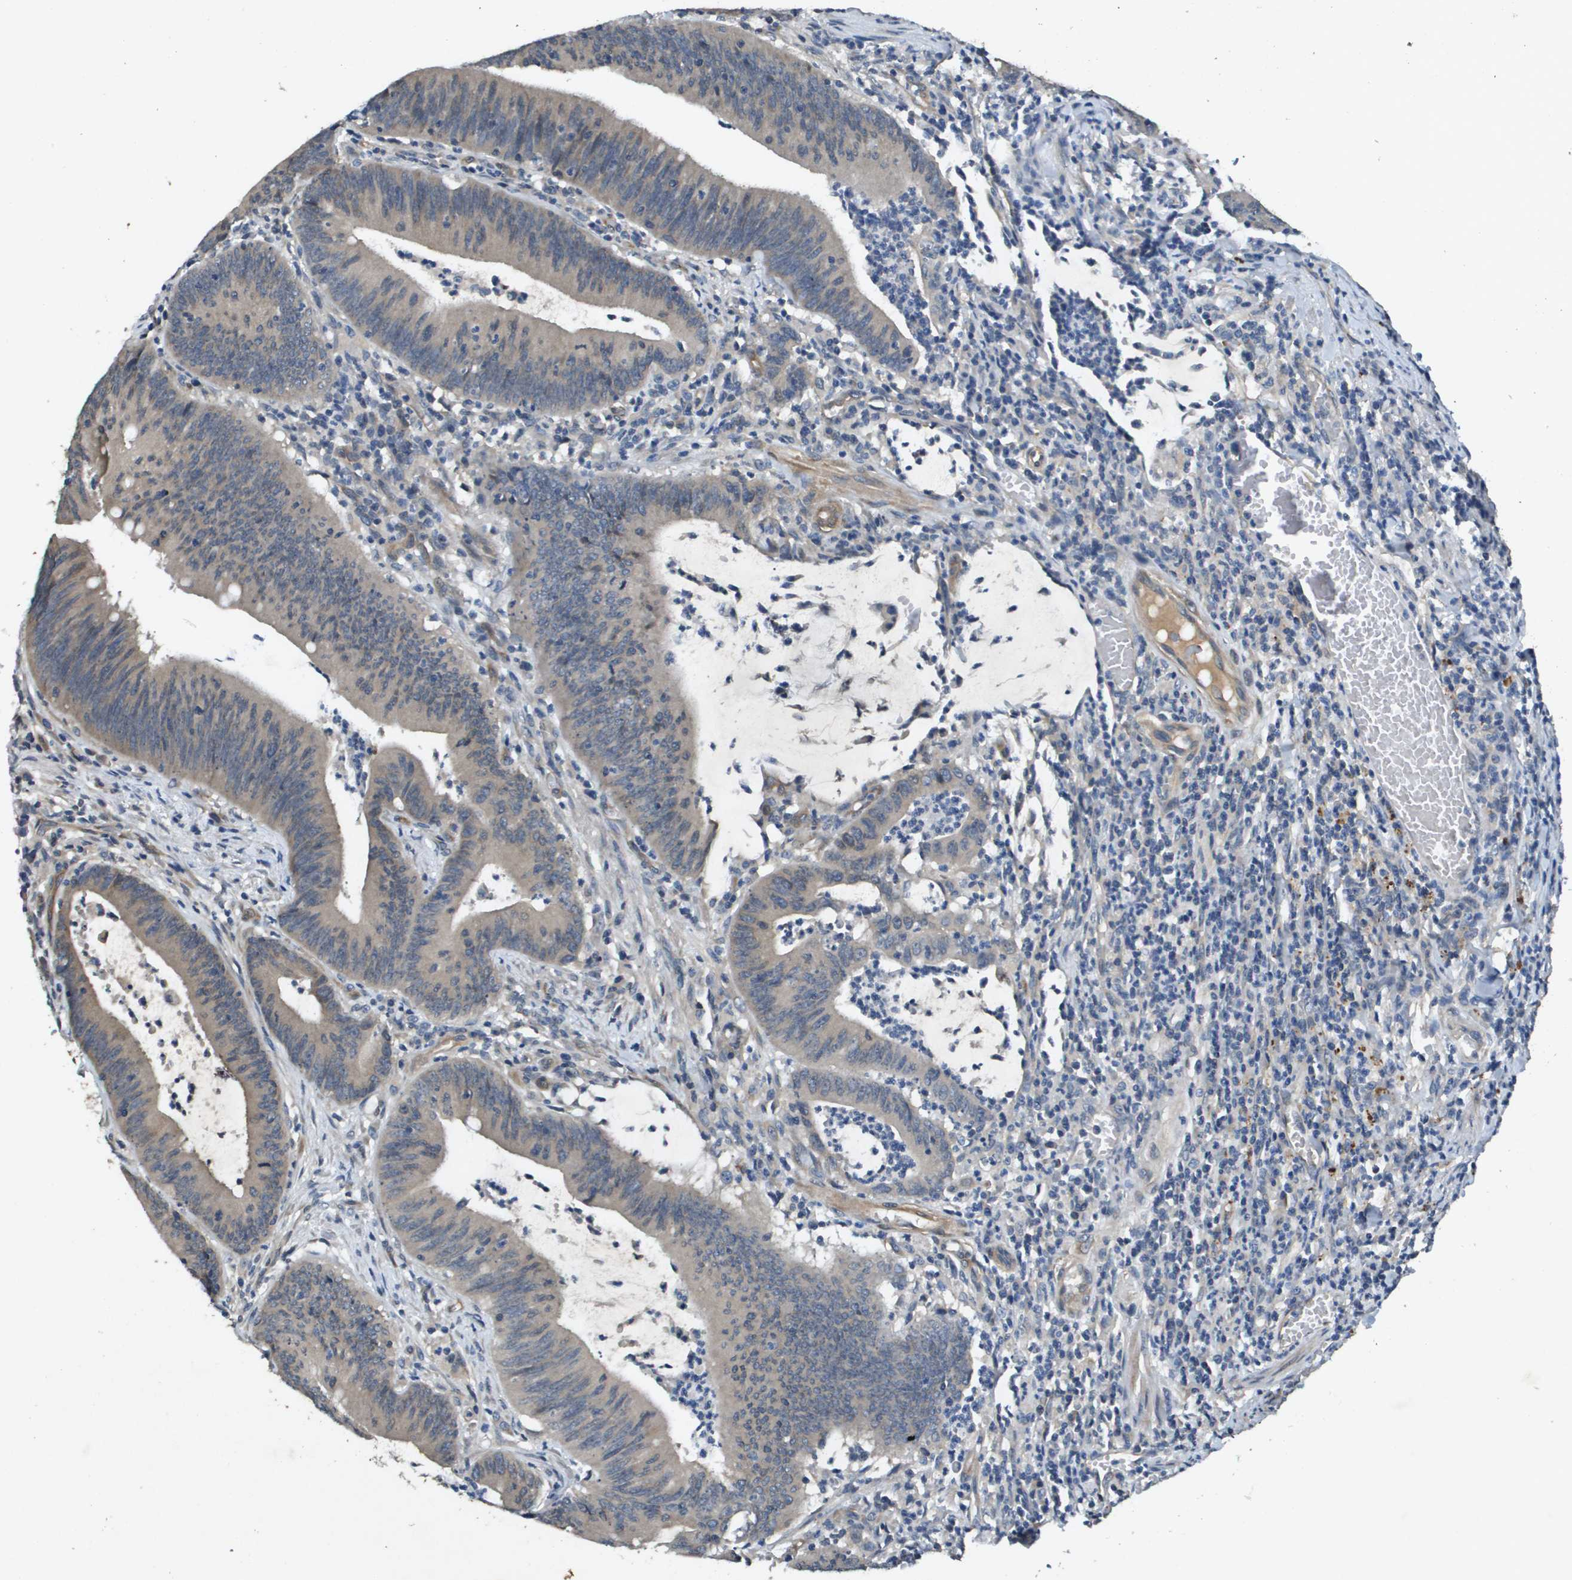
{"staining": {"intensity": "moderate", "quantity": ">75%", "location": "cytoplasmic/membranous"}, "tissue": "colorectal cancer", "cell_type": "Tumor cells", "image_type": "cancer", "snomed": [{"axis": "morphology", "description": "Normal tissue, NOS"}, {"axis": "morphology", "description": "Adenocarcinoma, NOS"}, {"axis": "topography", "description": "Rectum"}], "caption": "Adenocarcinoma (colorectal) stained with a brown dye reveals moderate cytoplasmic/membranous positive staining in approximately >75% of tumor cells.", "gene": "PGAP3", "patient": {"sex": "female", "age": 66}}